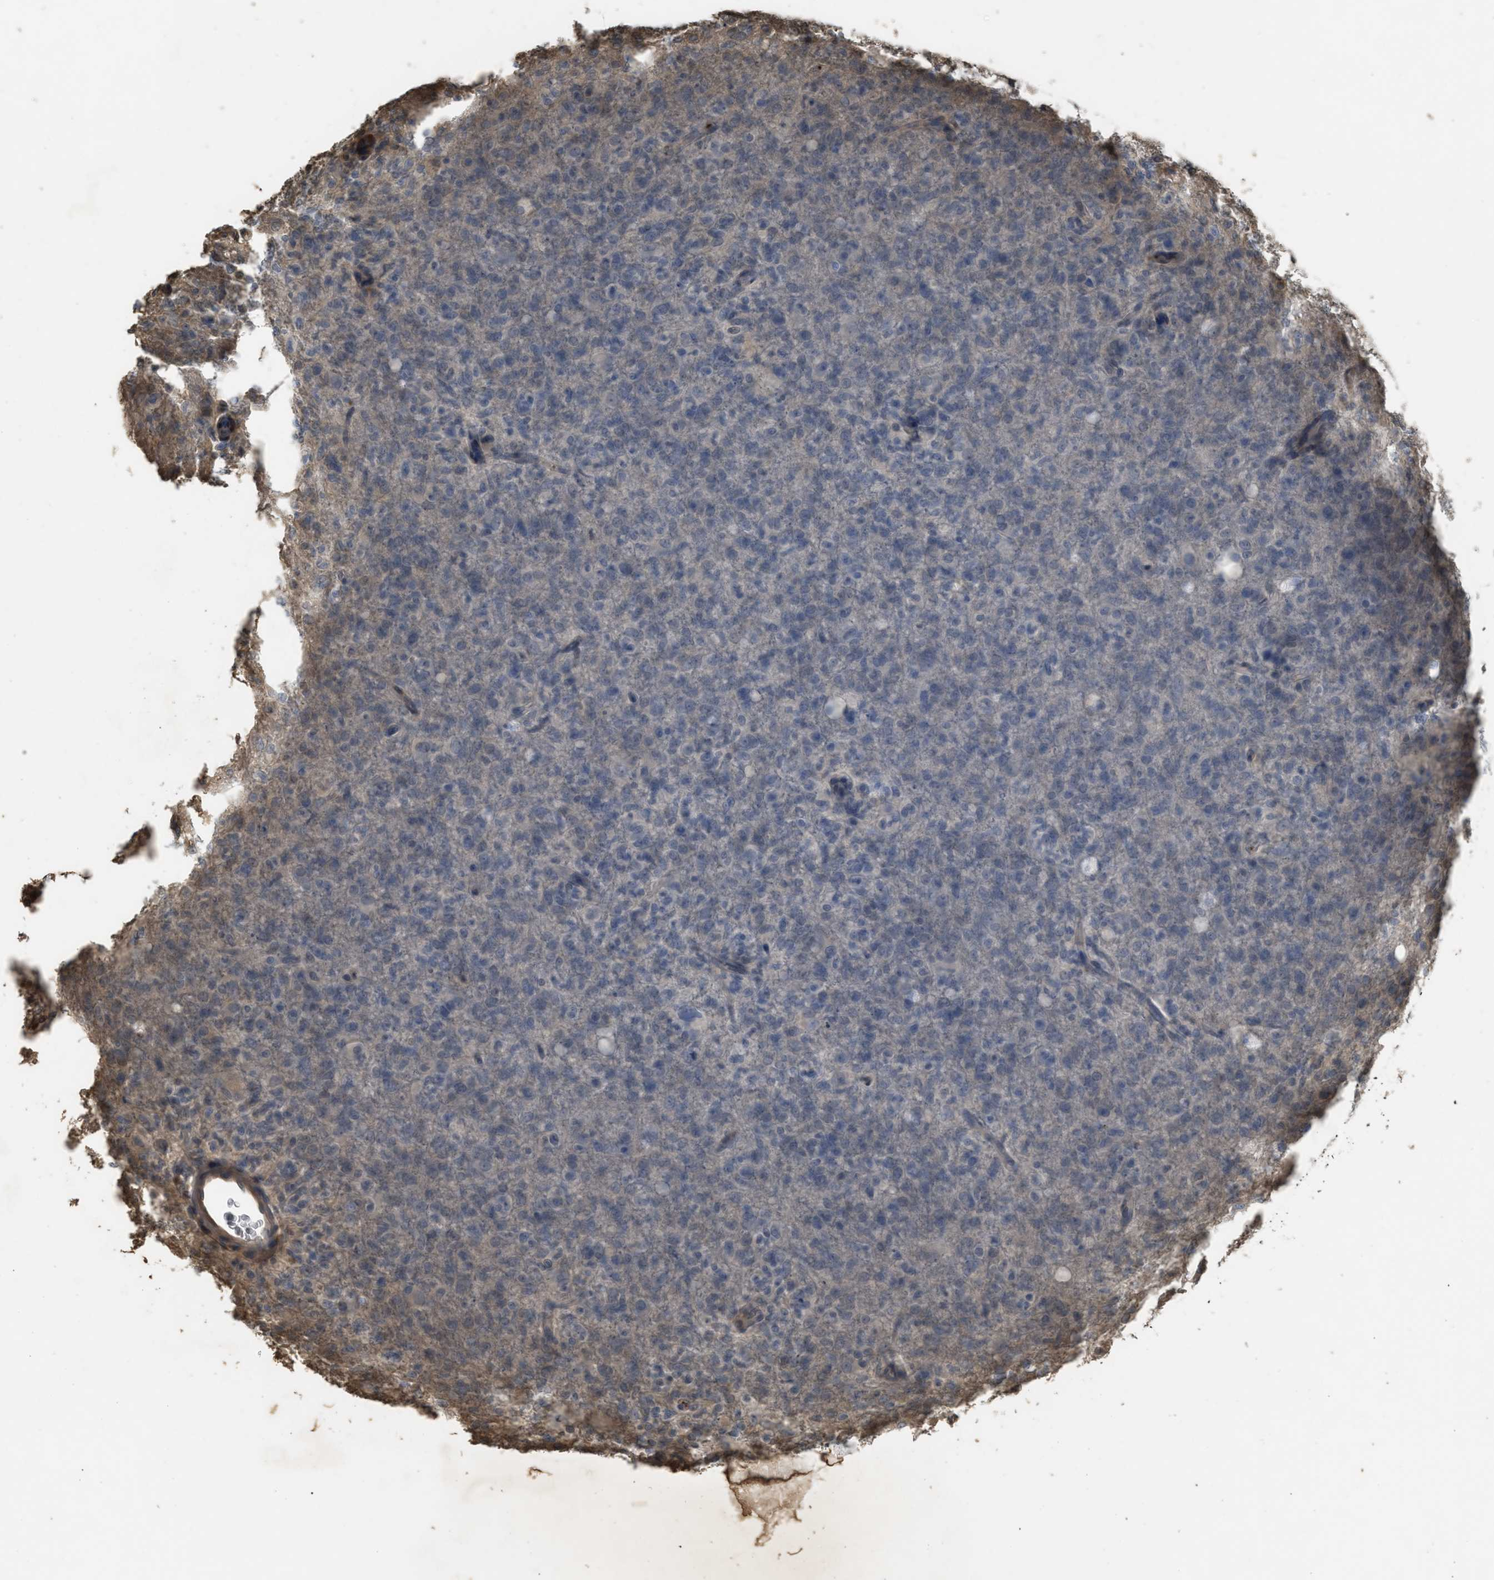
{"staining": {"intensity": "negative", "quantity": "none", "location": "none"}, "tissue": "glioma", "cell_type": "Tumor cells", "image_type": "cancer", "snomed": [{"axis": "morphology", "description": "Glioma, malignant, High grade"}, {"axis": "topography", "description": "Brain"}], "caption": "A micrograph of human malignant glioma (high-grade) is negative for staining in tumor cells.", "gene": "ARHGDIA", "patient": {"sex": "female", "age": 57}}